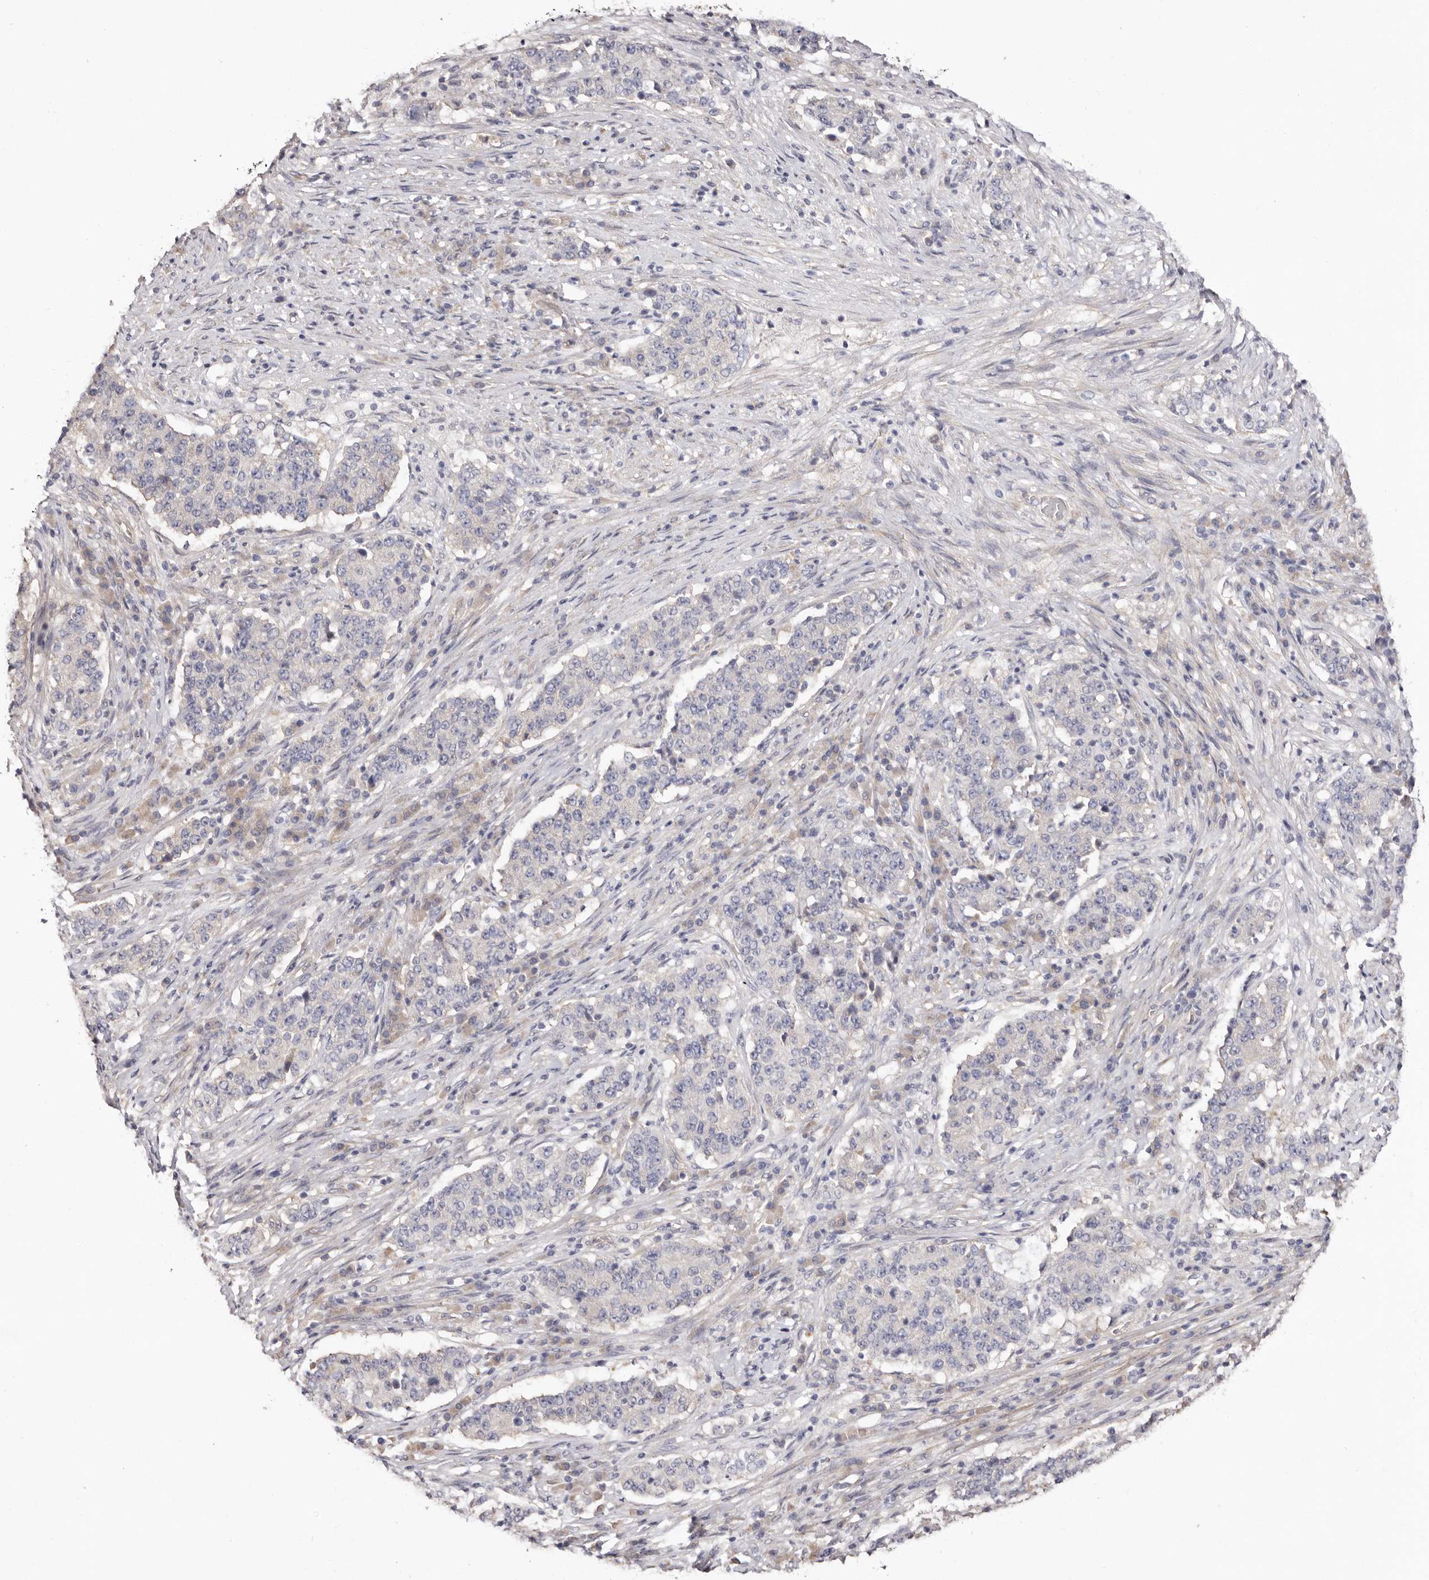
{"staining": {"intensity": "negative", "quantity": "none", "location": "none"}, "tissue": "stomach cancer", "cell_type": "Tumor cells", "image_type": "cancer", "snomed": [{"axis": "morphology", "description": "Adenocarcinoma, NOS"}, {"axis": "topography", "description": "Stomach"}], "caption": "Stomach cancer stained for a protein using IHC reveals no expression tumor cells.", "gene": "FAM167B", "patient": {"sex": "male", "age": 59}}